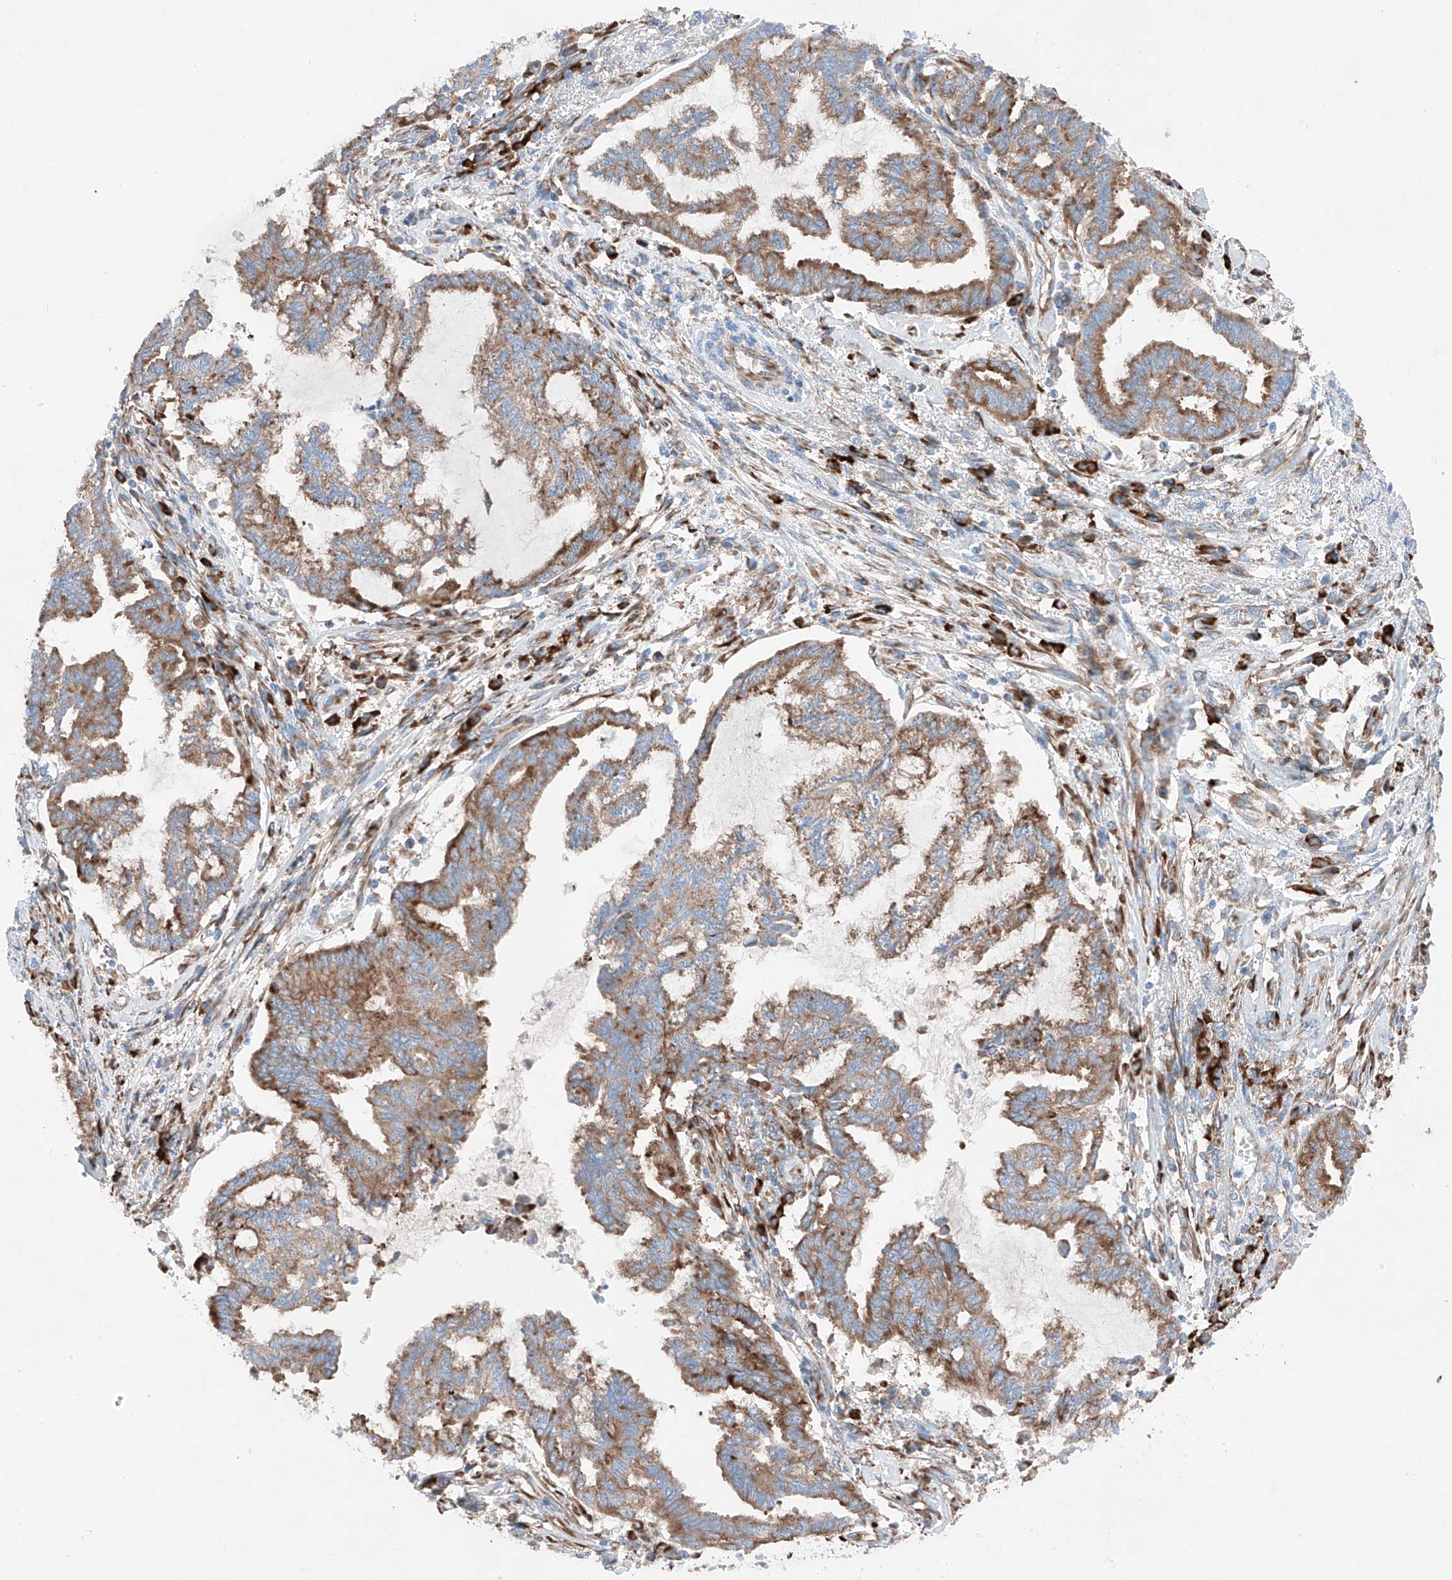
{"staining": {"intensity": "moderate", "quantity": ">75%", "location": "cytoplasmic/membranous"}, "tissue": "endometrial cancer", "cell_type": "Tumor cells", "image_type": "cancer", "snomed": [{"axis": "morphology", "description": "Adenocarcinoma, NOS"}, {"axis": "topography", "description": "Endometrium"}], "caption": "Brown immunohistochemical staining in human endometrial cancer demonstrates moderate cytoplasmic/membranous positivity in about >75% of tumor cells.", "gene": "CRELD1", "patient": {"sex": "female", "age": 86}}